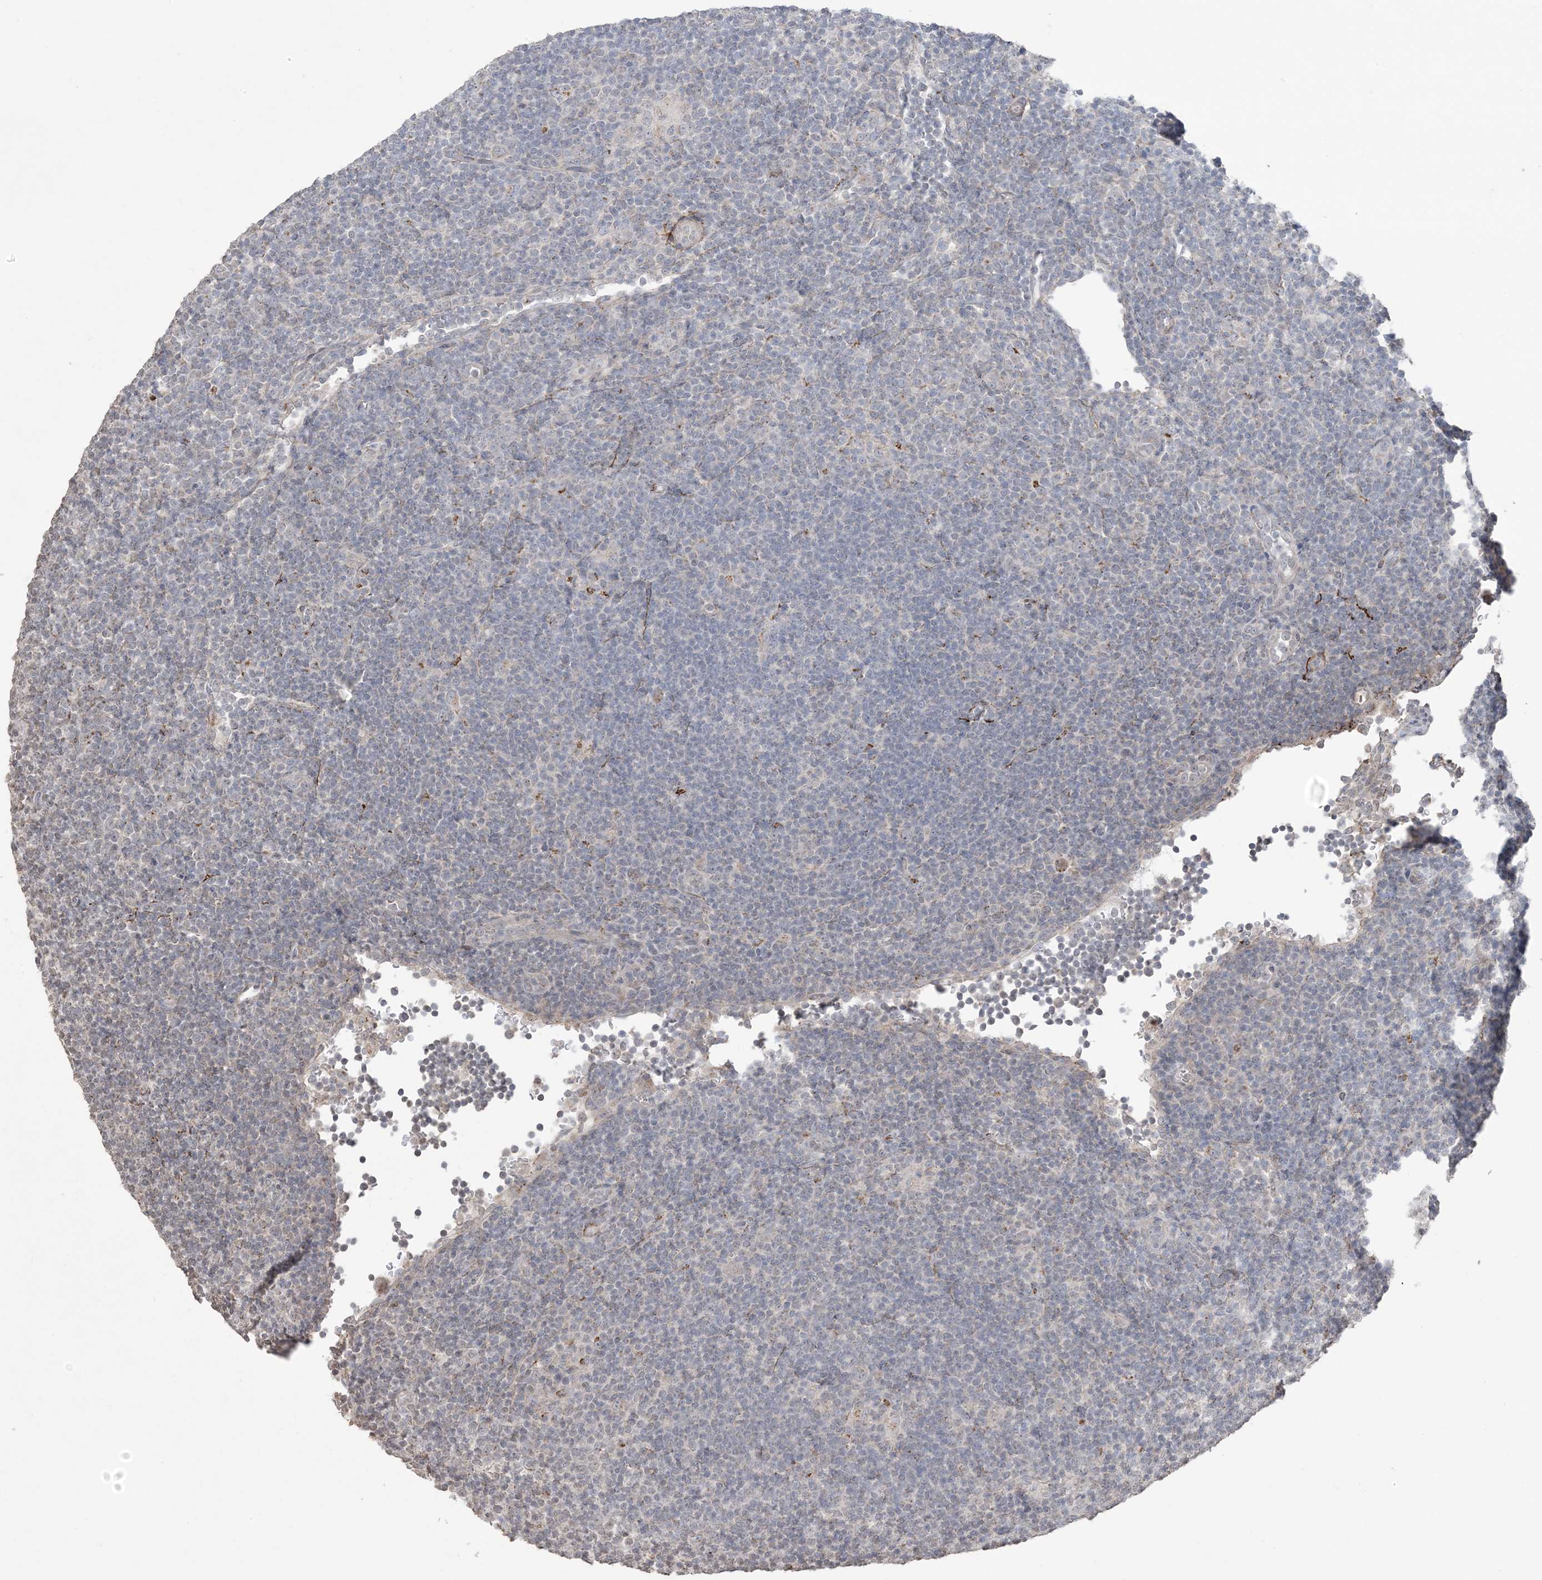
{"staining": {"intensity": "negative", "quantity": "none", "location": "none"}, "tissue": "lymphoma", "cell_type": "Tumor cells", "image_type": "cancer", "snomed": [{"axis": "morphology", "description": "Hodgkin's disease, NOS"}, {"axis": "topography", "description": "Lymph node"}], "caption": "Tumor cells are negative for brown protein staining in Hodgkin's disease.", "gene": "XRN1", "patient": {"sex": "female", "age": 57}}